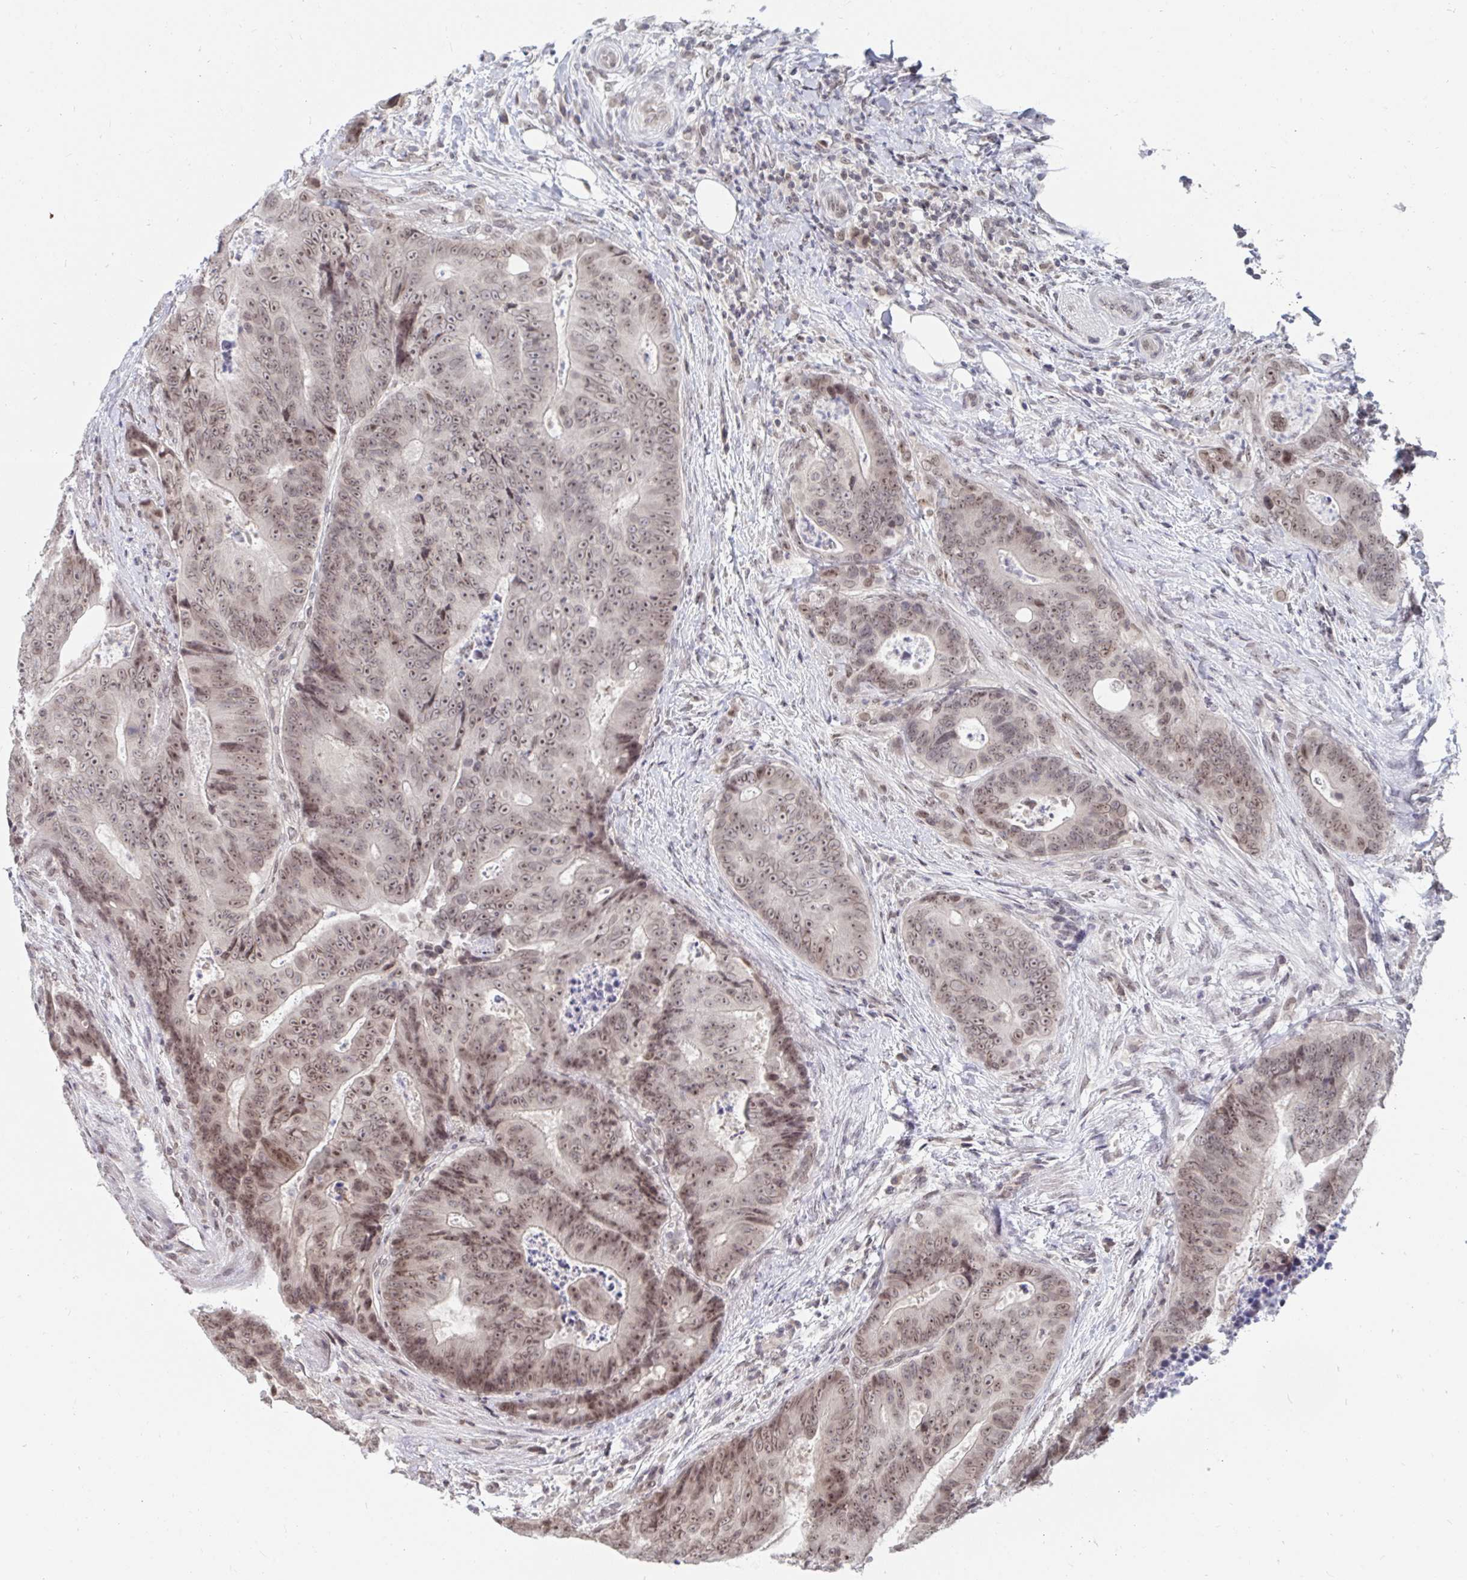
{"staining": {"intensity": "moderate", "quantity": "25%-75%", "location": "nuclear"}, "tissue": "colorectal cancer", "cell_type": "Tumor cells", "image_type": "cancer", "snomed": [{"axis": "morphology", "description": "Adenocarcinoma, NOS"}, {"axis": "topography", "description": "Colon"}], "caption": "Tumor cells reveal medium levels of moderate nuclear expression in about 25%-75% of cells in adenocarcinoma (colorectal).", "gene": "TRIP12", "patient": {"sex": "female", "age": 48}}